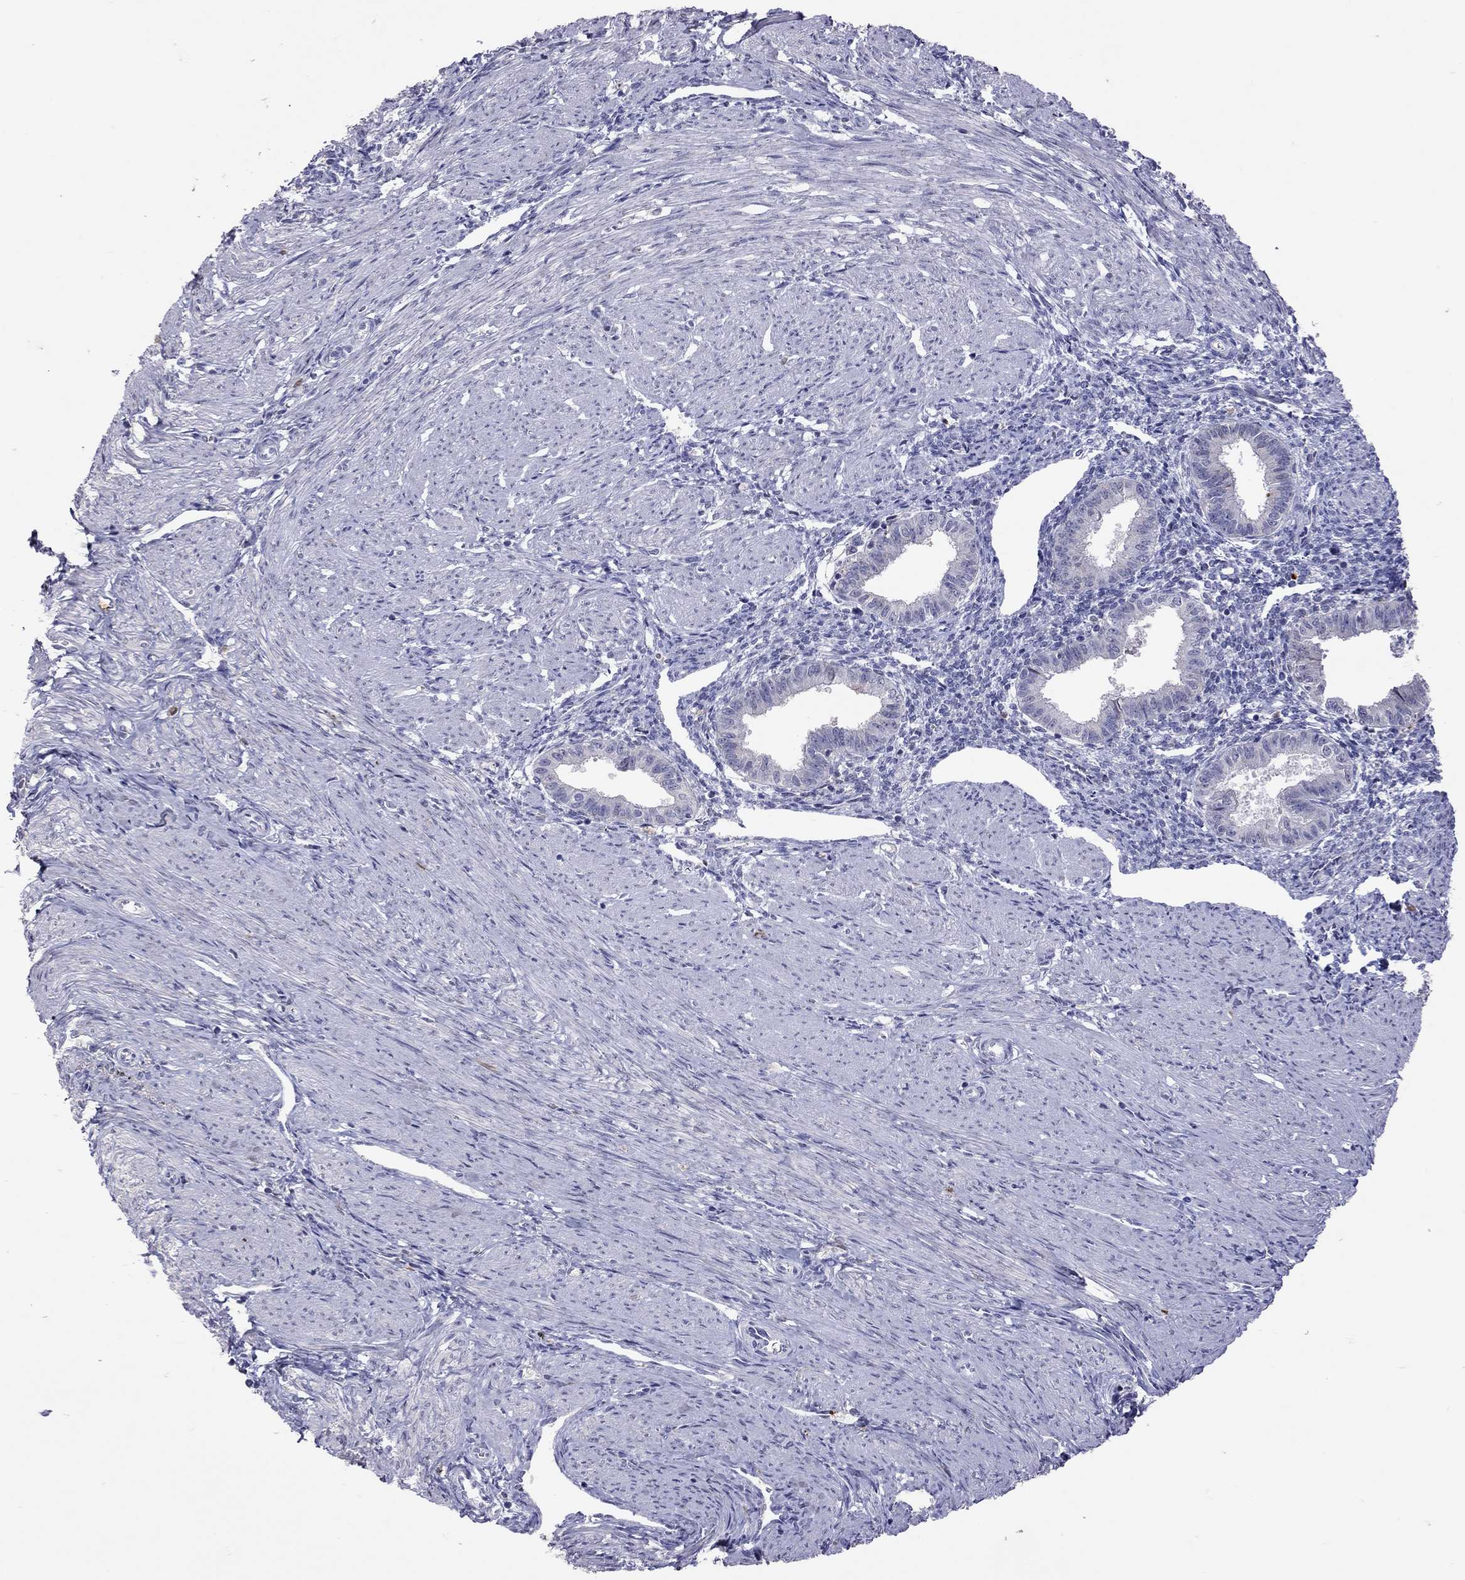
{"staining": {"intensity": "negative", "quantity": "none", "location": "none"}, "tissue": "endometrium", "cell_type": "Cells in endometrial stroma", "image_type": "normal", "snomed": [{"axis": "morphology", "description": "Normal tissue, NOS"}, {"axis": "topography", "description": "Endometrium"}], "caption": "The micrograph demonstrates no significant expression in cells in endometrial stroma of endometrium. The staining is performed using DAB brown chromogen with nuclei counter-stained in using hematoxylin.", "gene": "SERPINA3", "patient": {"sex": "female", "age": 37}}